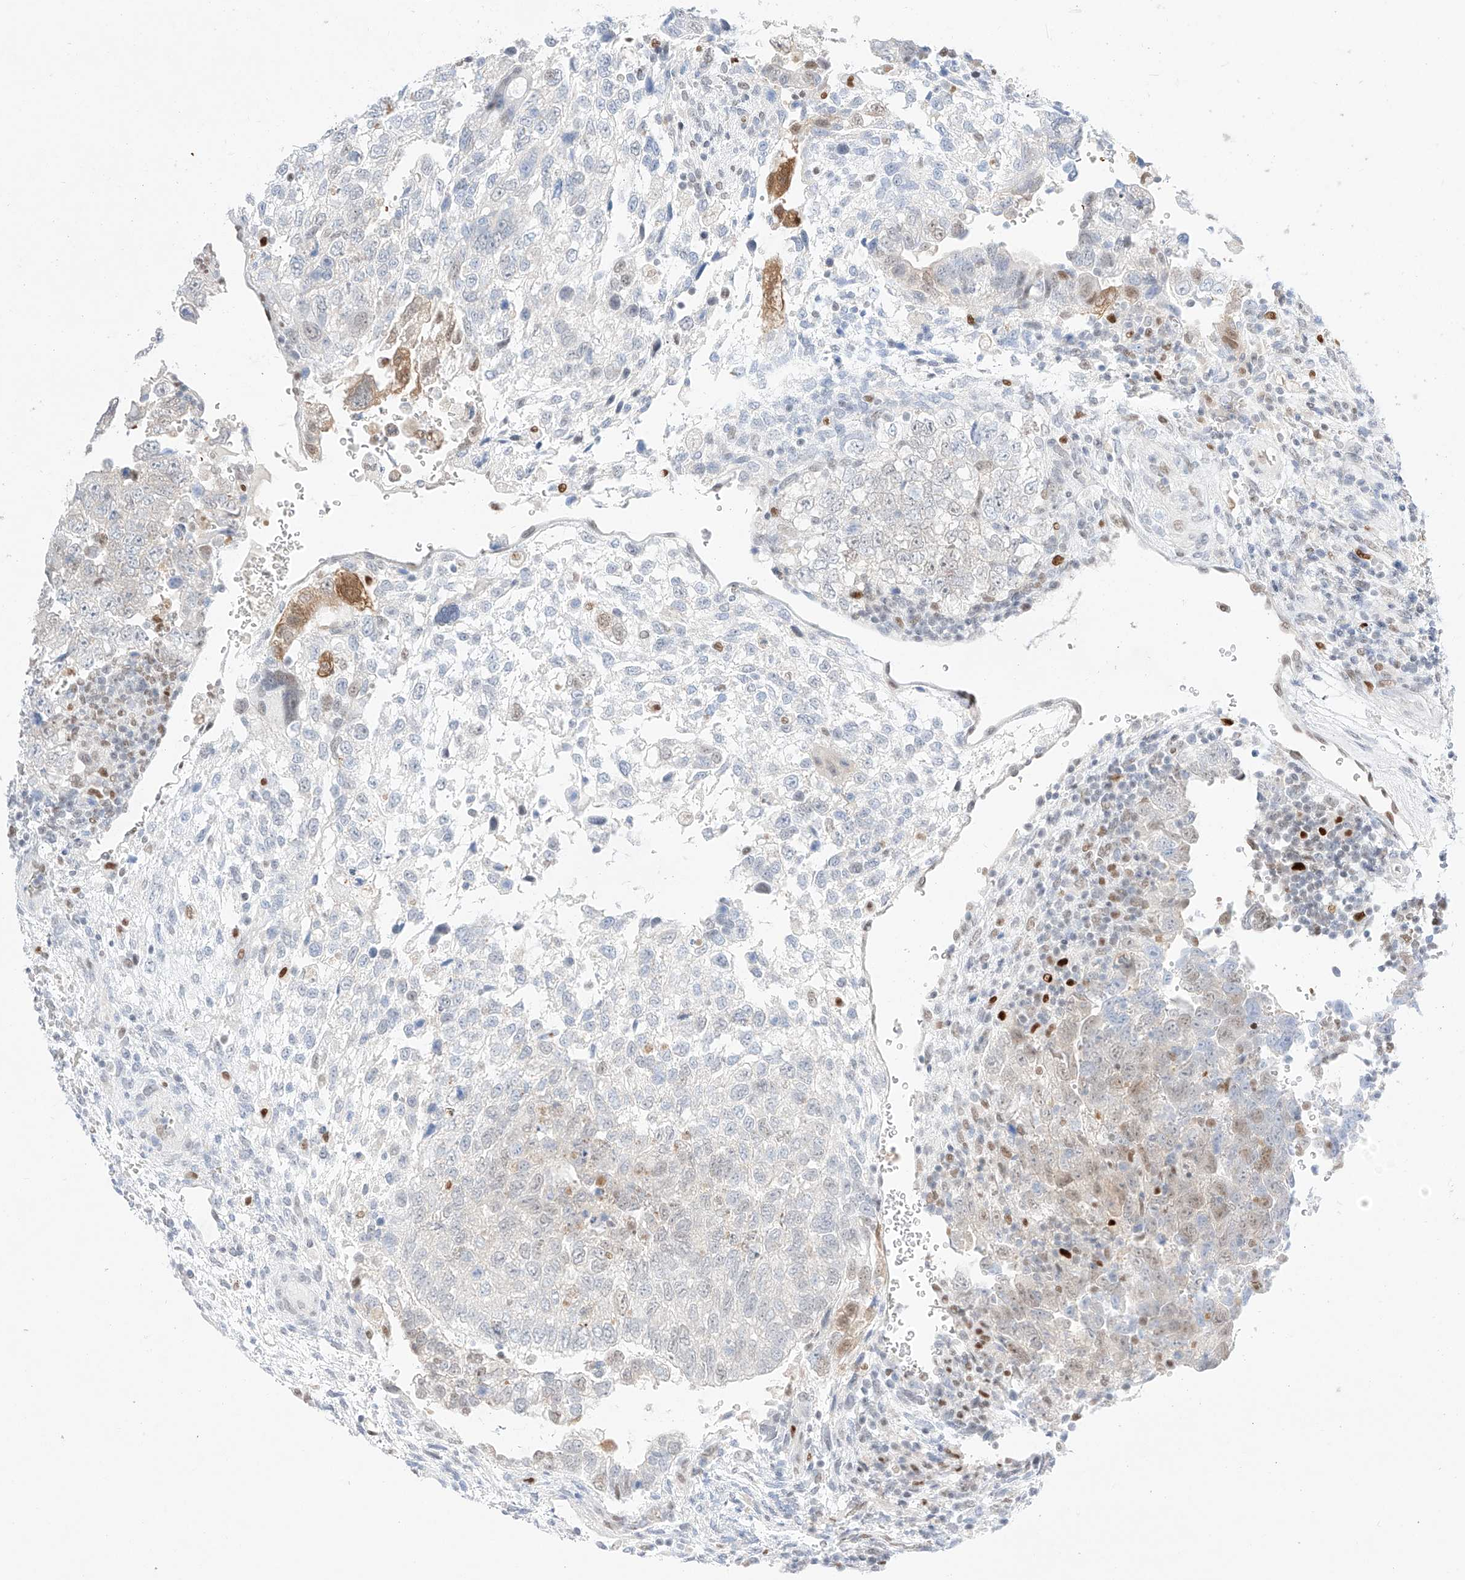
{"staining": {"intensity": "weak", "quantity": "<25%", "location": "nuclear"}, "tissue": "testis cancer", "cell_type": "Tumor cells", "image_type": "cancer", "snomed": [{"axis": "morphology", "description": "Carcinoma, Embryonal, NOS"}, {"axis": "topography", "description": "Testis"}], "caption": "Tumor cells show no significant protein staining in testis cancer. (Brightfield microscopy of DAB (3,3'-diaminobenzidine) immunohistochemistry (IHC) at high magnification).", "gene": "APIP", "patient": {"sex": "male", "age": 37}}